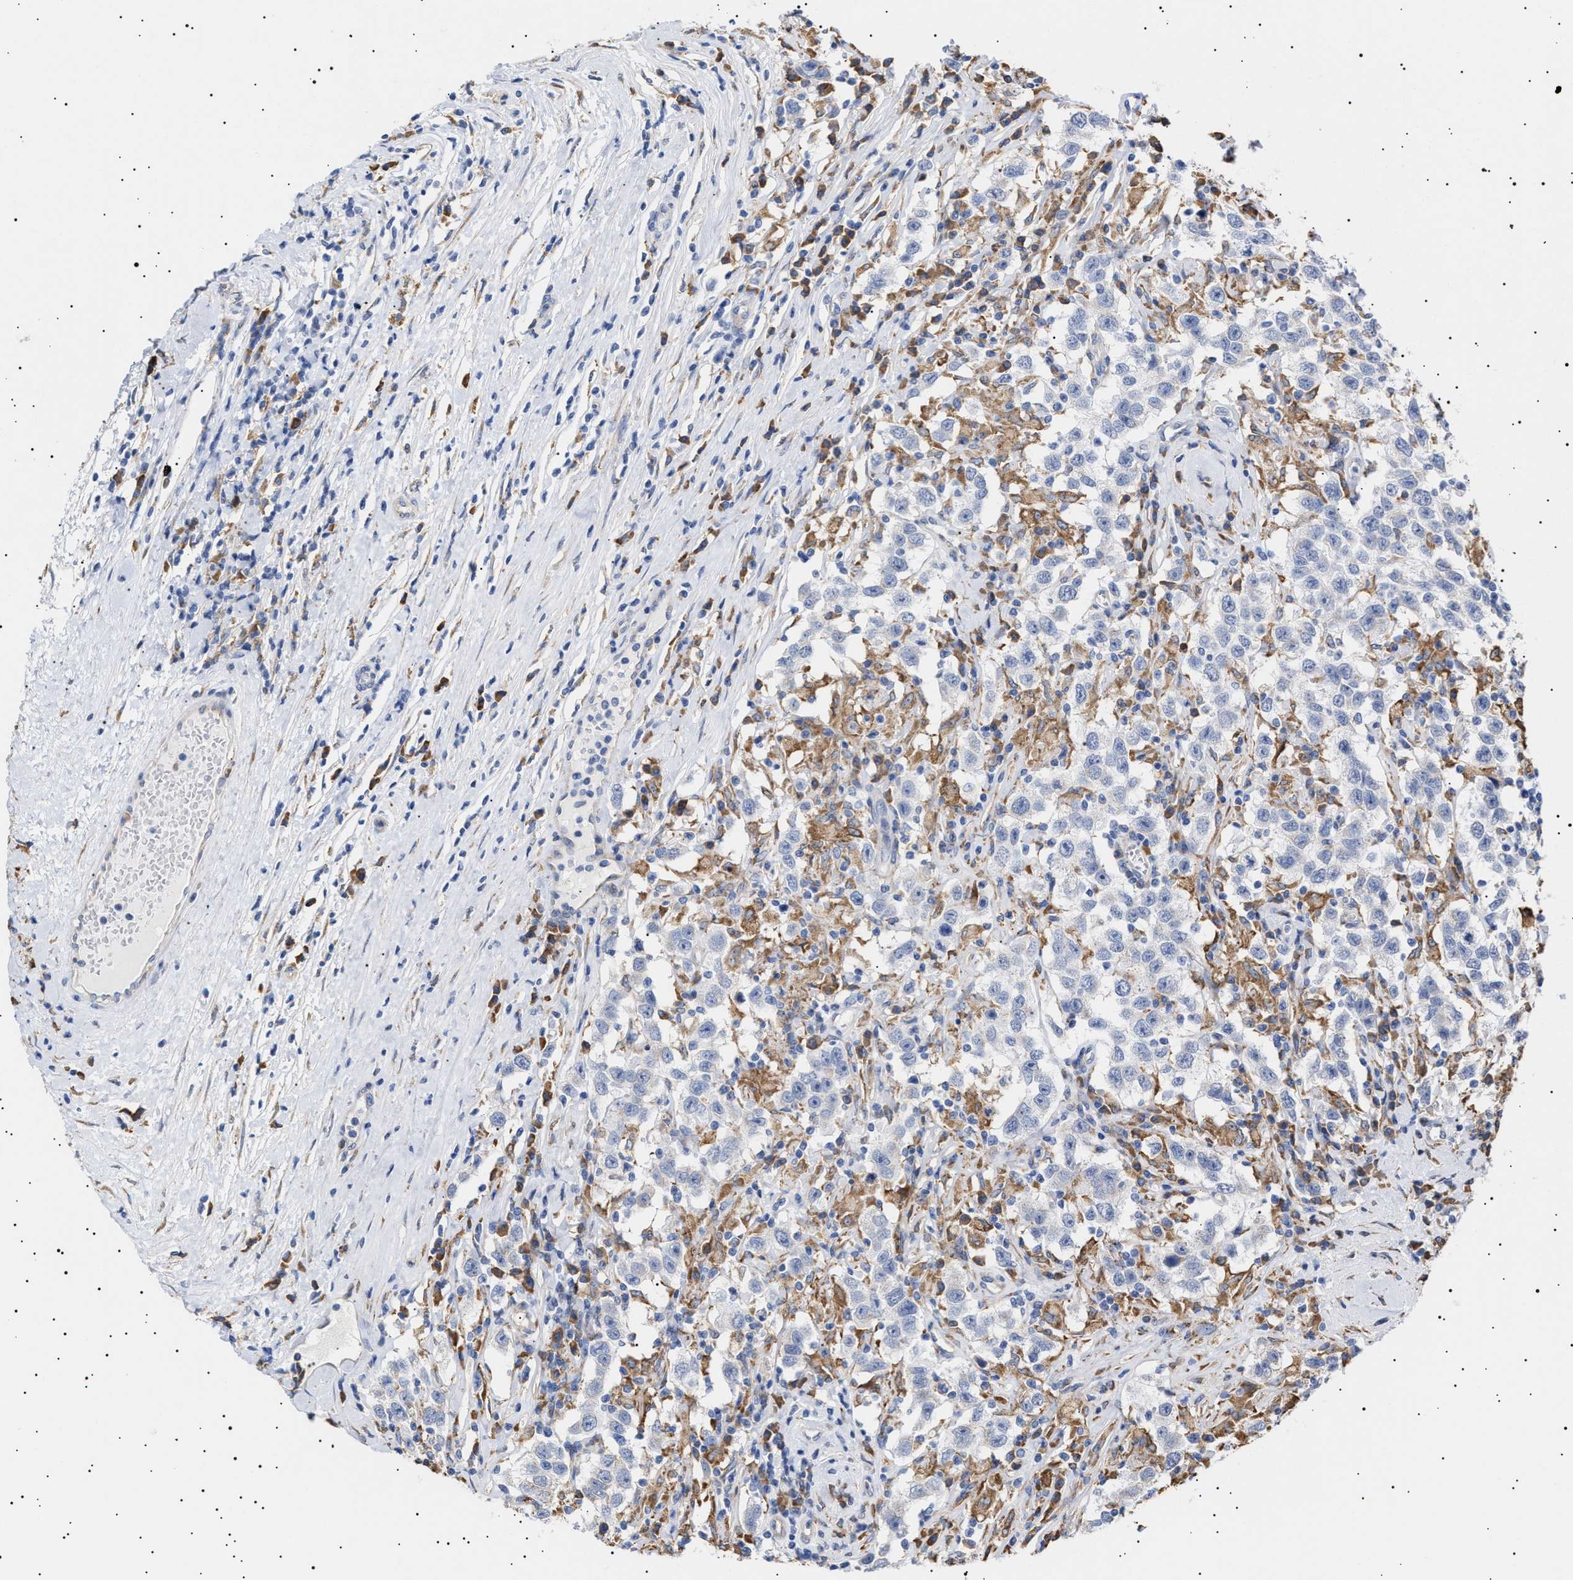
{"staining": {"intensity": "negative", "quantity": "none", "location": "none"}, "tissue": "testis cancer", "cell_type": "Tumor cells", "image_type": "cancer", "snomed": [{"axis": "morphology", "description": "Seminoma, NOS"}, {"axis": "topography", "description": "Testis"}], "caption": "Protein analysis of seminoma (testis) displays no significant staining in tumor cells.", "gene": "ERCC6L2", "patient": {"sex": "male", "age": 41}}